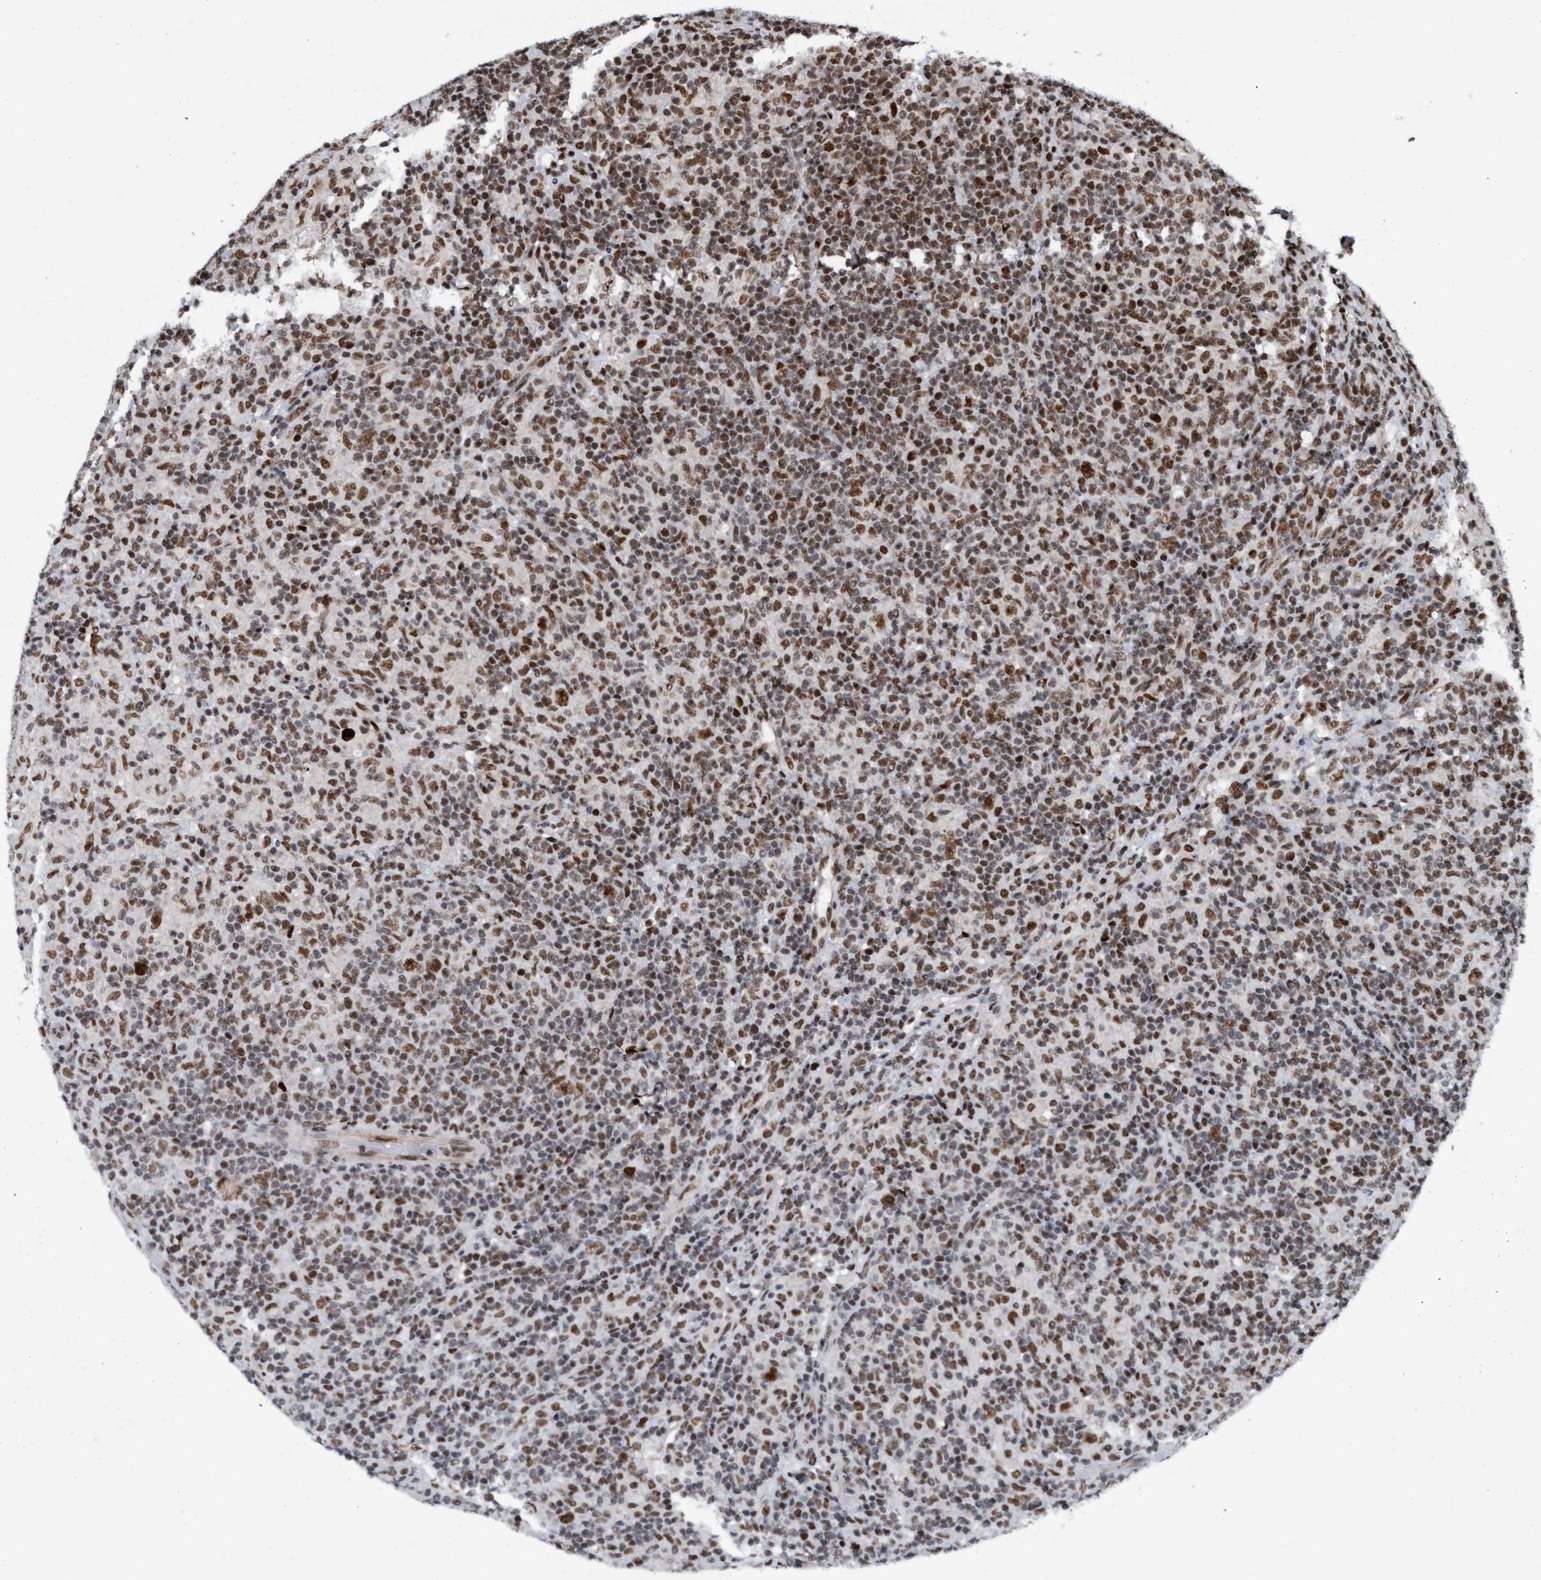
{"staining": {"intensity": "strong", "quantity": ">75%", "location": "nuclear"}, "tissue": "lymphoma", "cell_type": "Tumor cells", "image_type": "cancer", "snomed": [{"axis": "morphology", "description": "Hodgkin's disease, NOS"}, {"axis": "topography", "description": "Lymph node"}], "caption": "Protein positivity by IHC shows strong nuclear staining in approximately >75% of tumor cells in Hodgkin's disease. The protein of interest is stained brown, and the nuclei are stained in blue (DAB (3,3'-diaminobenzidine) IHC with brightfield microscopy, high magnification).", "gene": "TOPBP1", "patient": {"sex": "male", "age": 70}}